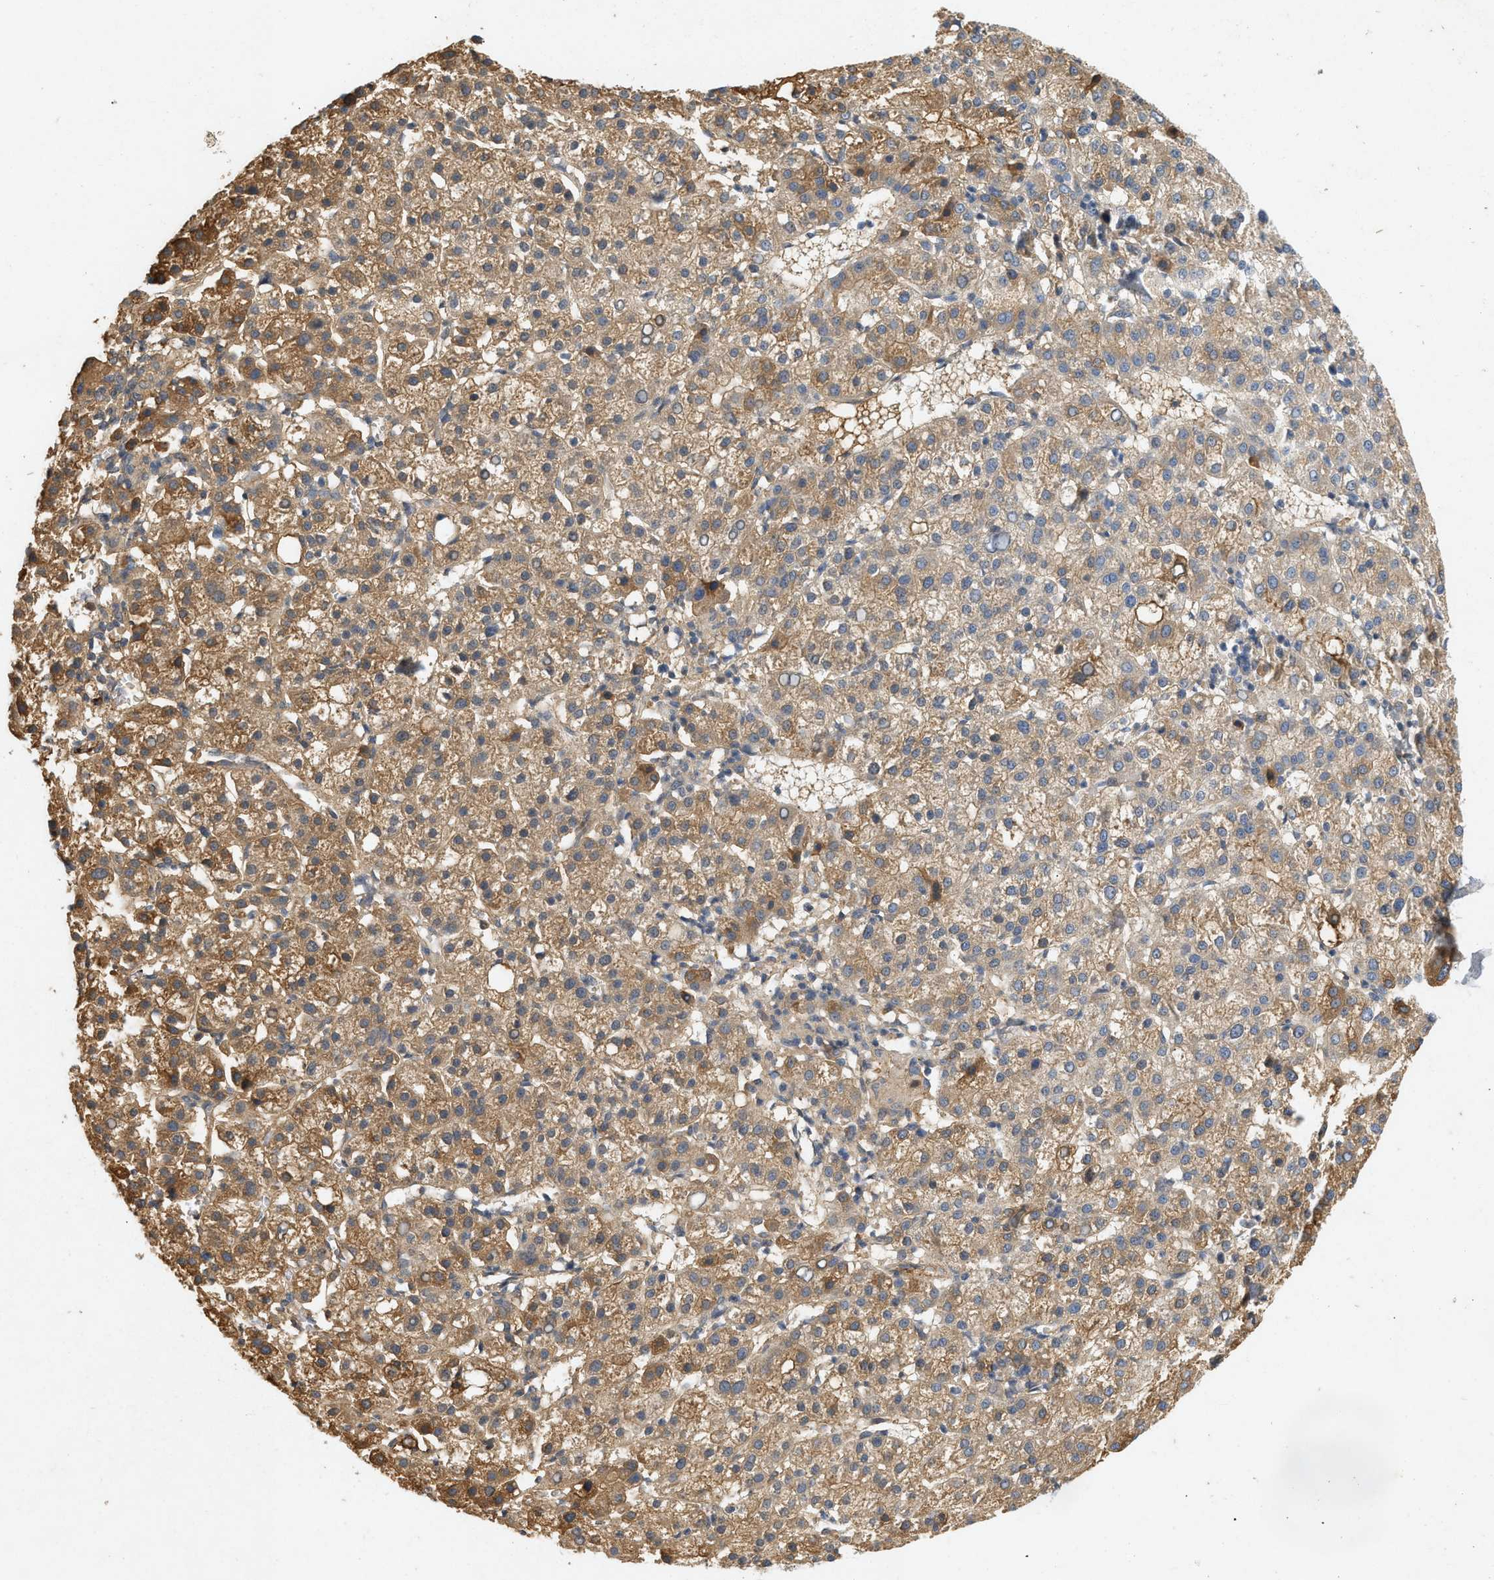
{"staining": {"intensity": "moderate", "quantity": "25%-75%", "location": "cytoplasmic/membranous"}, "tissue": "liver cancer", "cell_type": "Tumor cells", "image_type": "cancer", "snomed": [{"axis": "morphology", "description": "Carcinoma, Hepatocellular, NOS"}, {"axis": "topography", "description": "Liver"}], "caption": "Immunohistochemistry histopathology image of neoplastic tissue: human liver cancer stained using immunohistochemistry (IHC) displays medium levels of moderate protein expression localized specifically in the cytoplasmic/membranous of tumor cells, appearing as a cytoplasmic/membranous brown color.", "gene": "F8", "patient": {"sex": "female", "age": 58}}